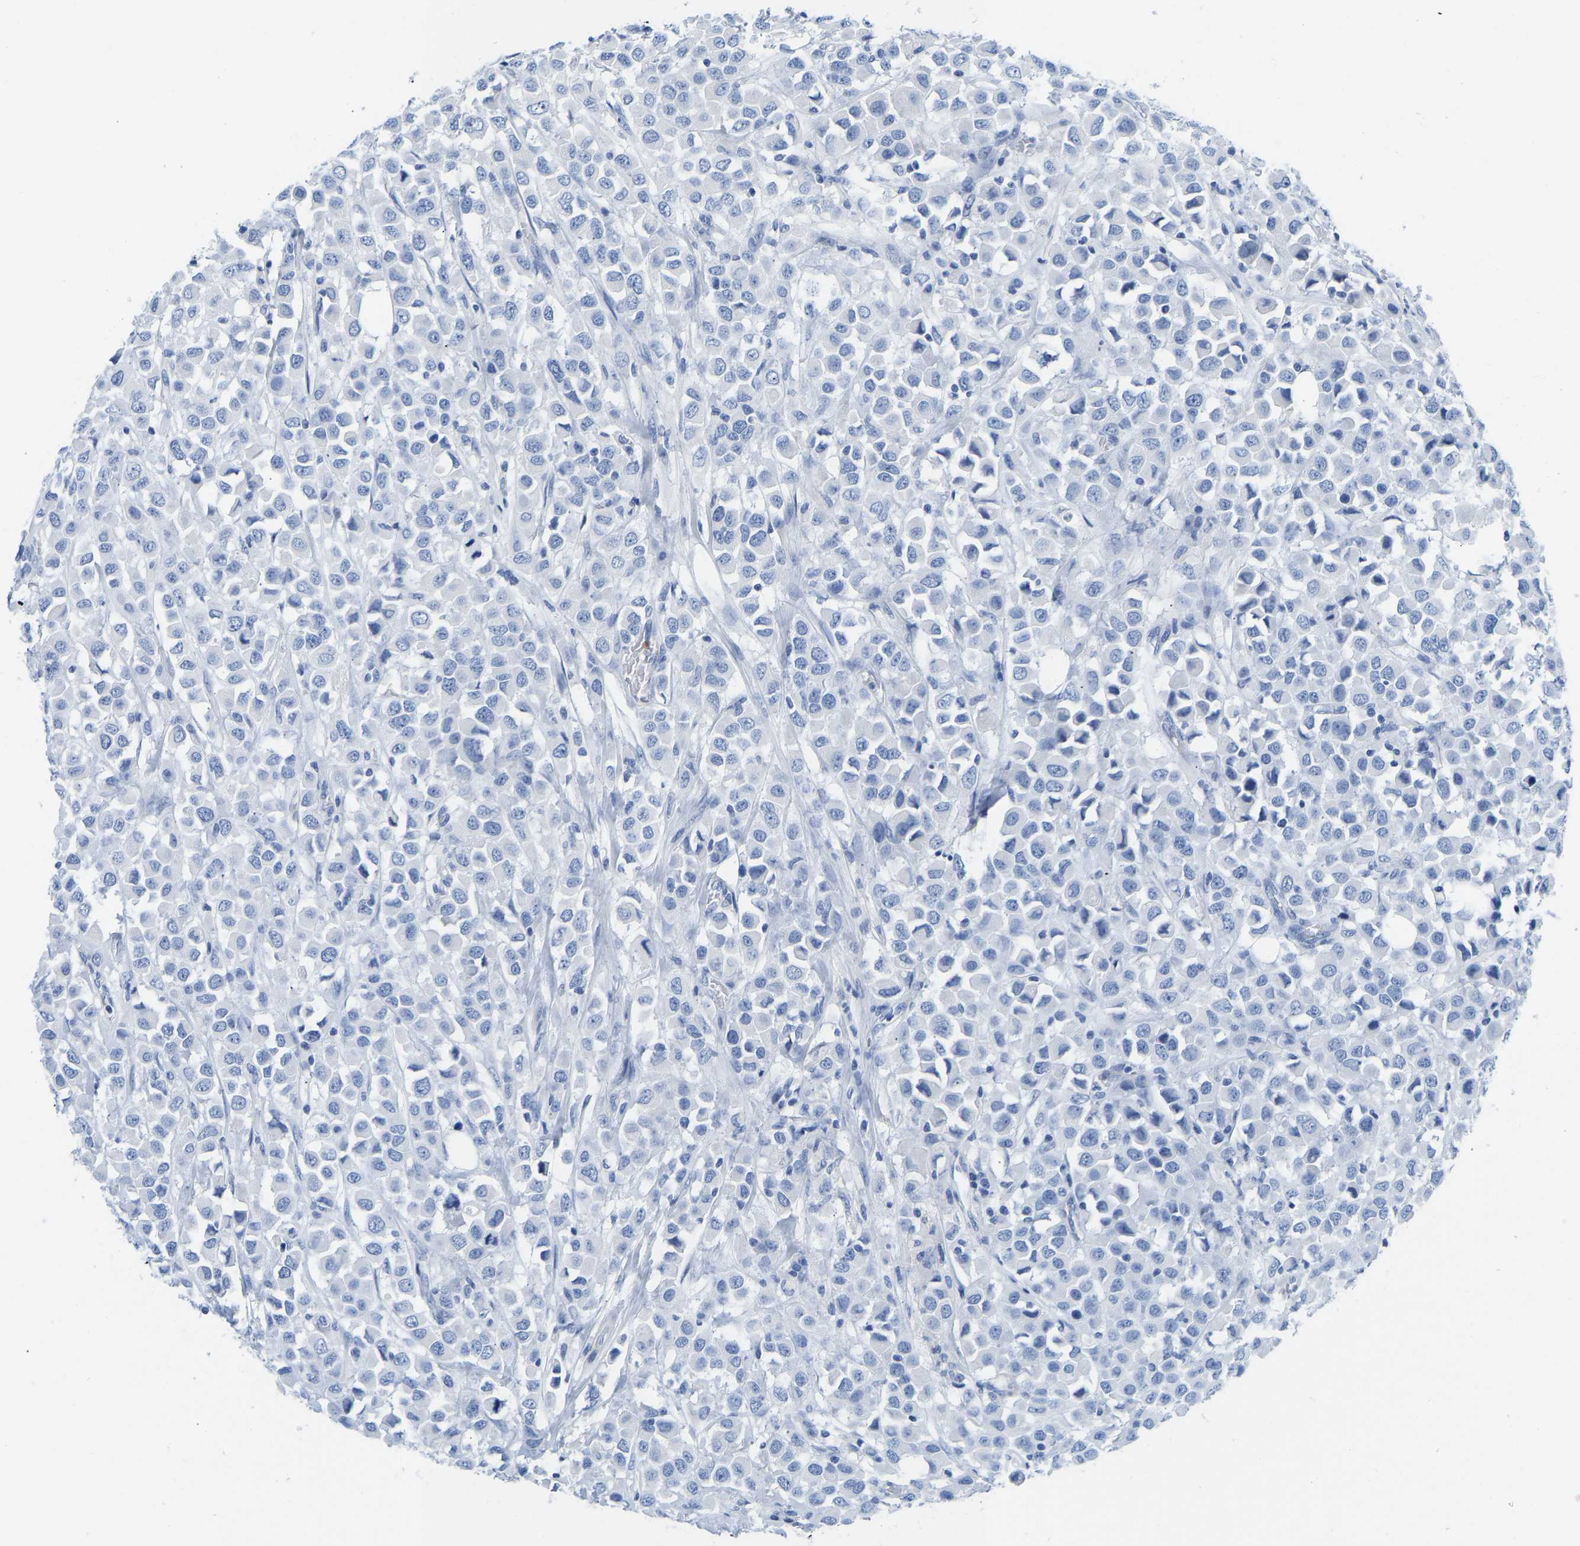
{"staining": {"intensity": "negative", "quantity": "none", "location": "none"}, "tissue": "breast cancer", "cell_type": "Tumor cells", "image_type": "cancer", "snomed": [{"axis": "morphology", "description": "Duct carcinoma"}, {"axis": "topography", "description": "Breast"}], "caption": "Human breast intraductal carcinoma stained for a protein using immunohistochemistry exhibits no positivity in tumor cells.", "gene": "NKAIN3", "patient": {"sex": "female", "age": 61}}